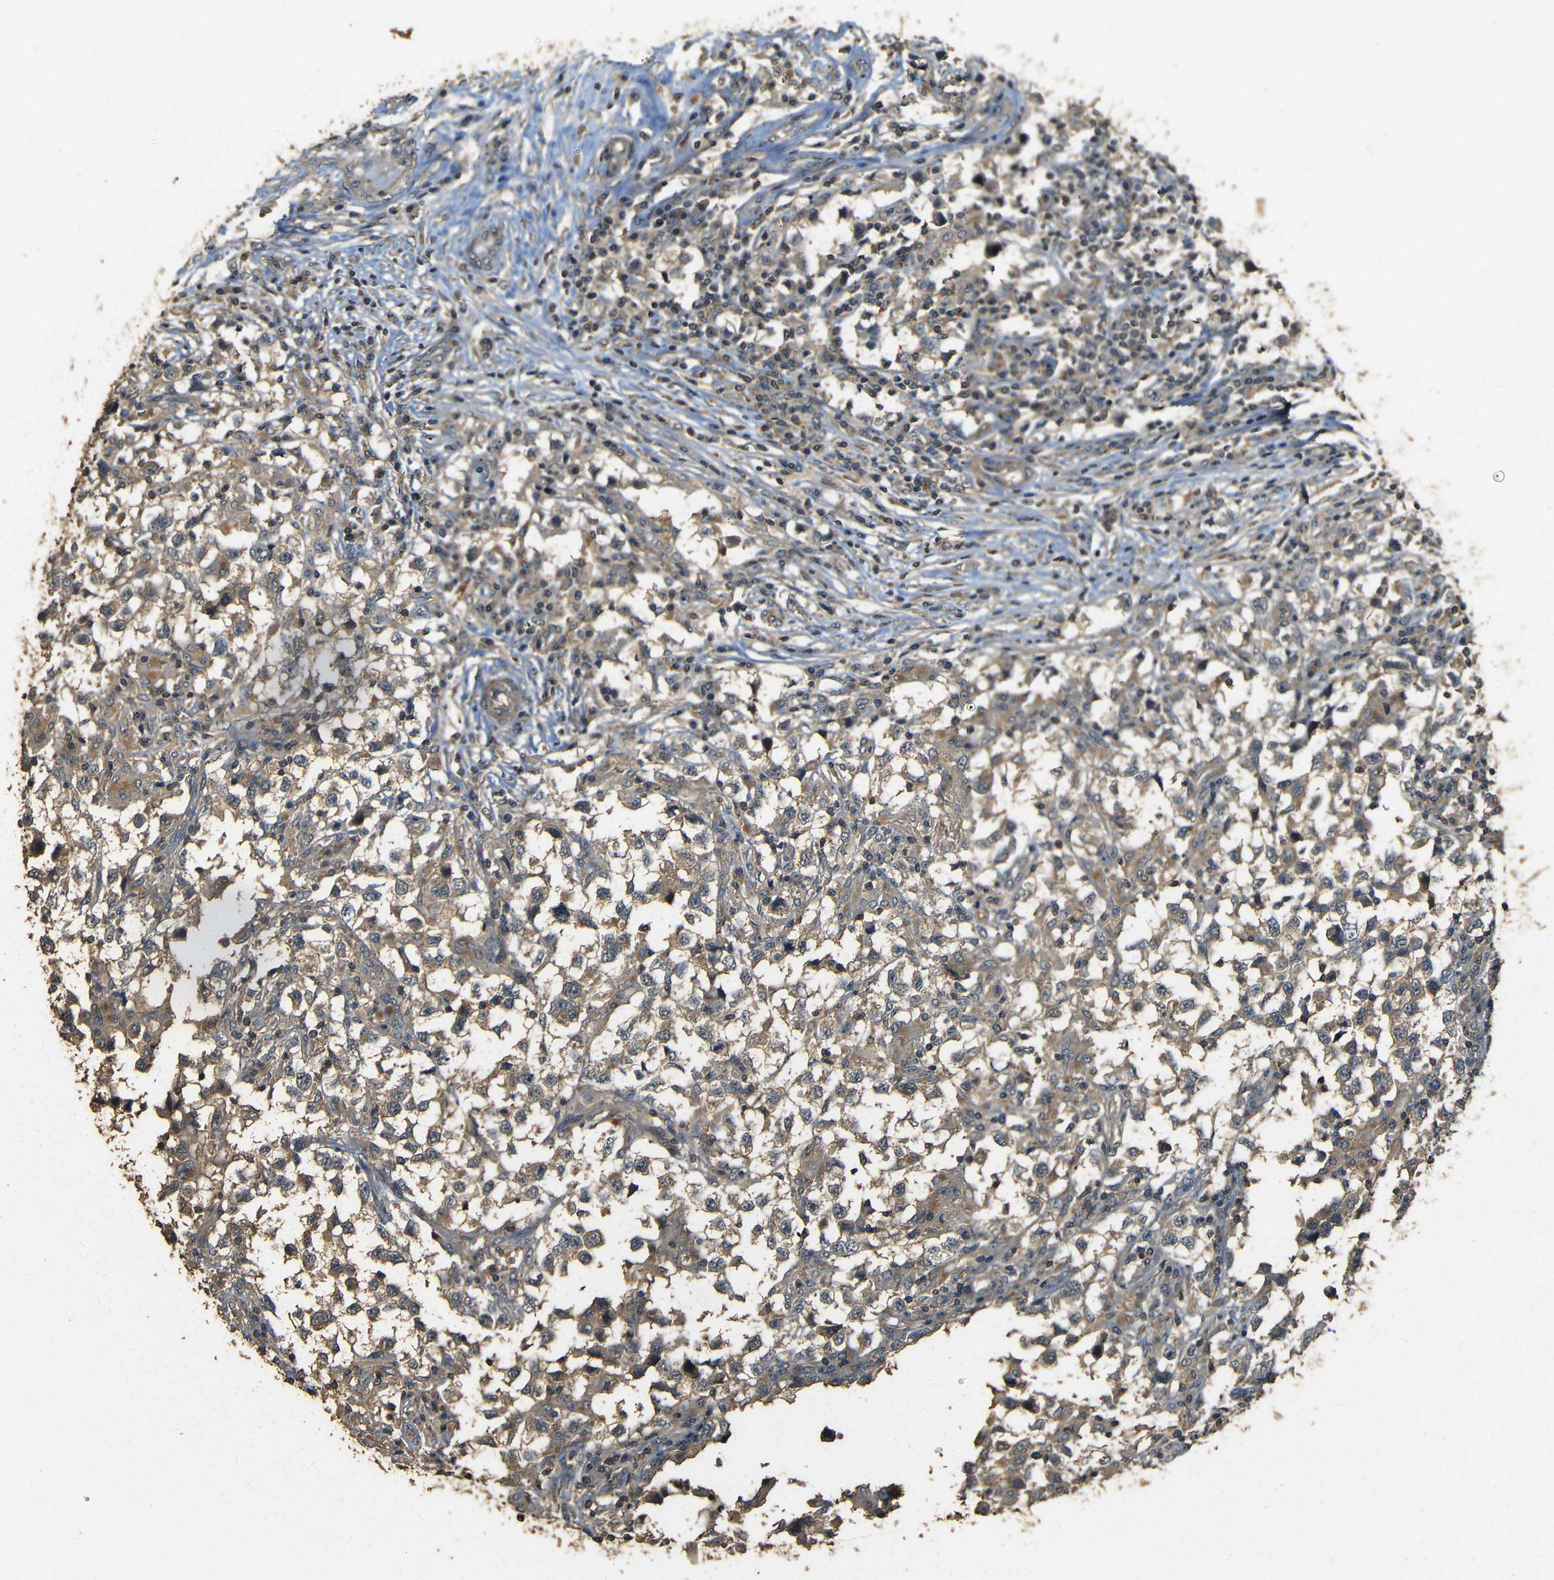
{"staining": {"intensity": "weak", "quantity": ">75%", "location": "cytoplasmic/membranous"}, "tissue": "testis cancer", "cell_type": "Tumor cells", "image_type": "cancer", "snomed": [{"axis": "morphology", "description": "Carcinoma, Embryonal, NOS"}, {"axis": "topography", "description": "Testis"}], "caption": "Embryonal carcinoma (testis) stained with IHC reveals weak cytoplasmic/membranous positivity in about >75% of tumor cells.", "gene": "PDE5A", "patient": {"sex": "male", "age": 21}}